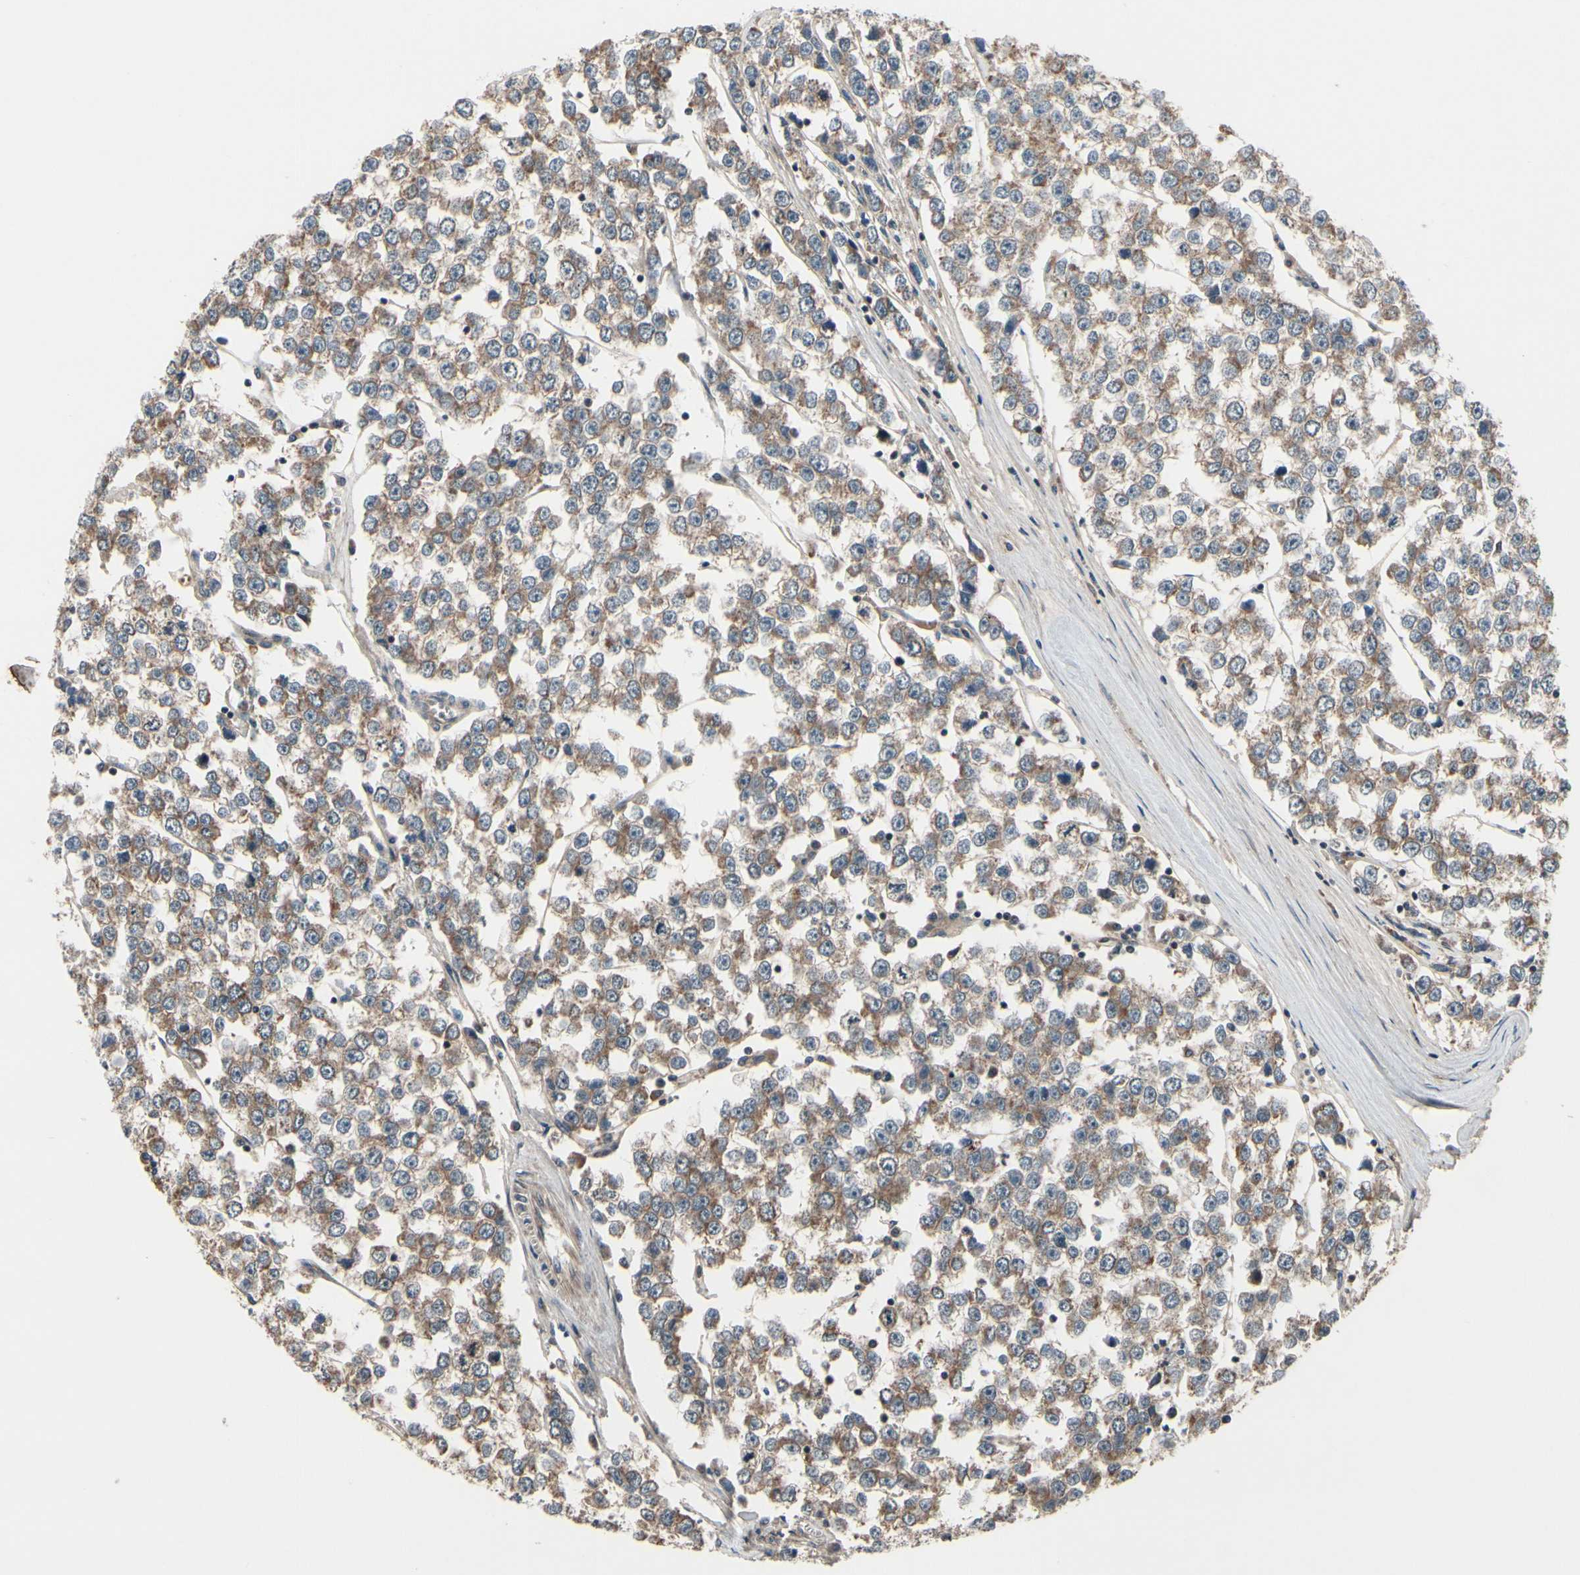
{"staining": {"intensity": "moderate", "quantity": ">75%", "location": "cytoplasmic/membranous"}, "tissue": "testis cancer", "cell_type": "Tumor cells", "image_type": "cancer", "snomed": [{"axis": "morphology", "description": "Seminoma, NOS"}, {"axis": "morphology", "description": "Carcinoma, Embryonal, NOS"}, {"axis": "topography", "description": "Testis"}], "caption": "This is a micrograph of immunohistochemistry staining of testis cancer (seminoma), which shows moderate positivity in the cytoplasmic/membranous of tumor cells.", "gene": "MBTPS2", "patient": {"sex": "male", "age": 52}}